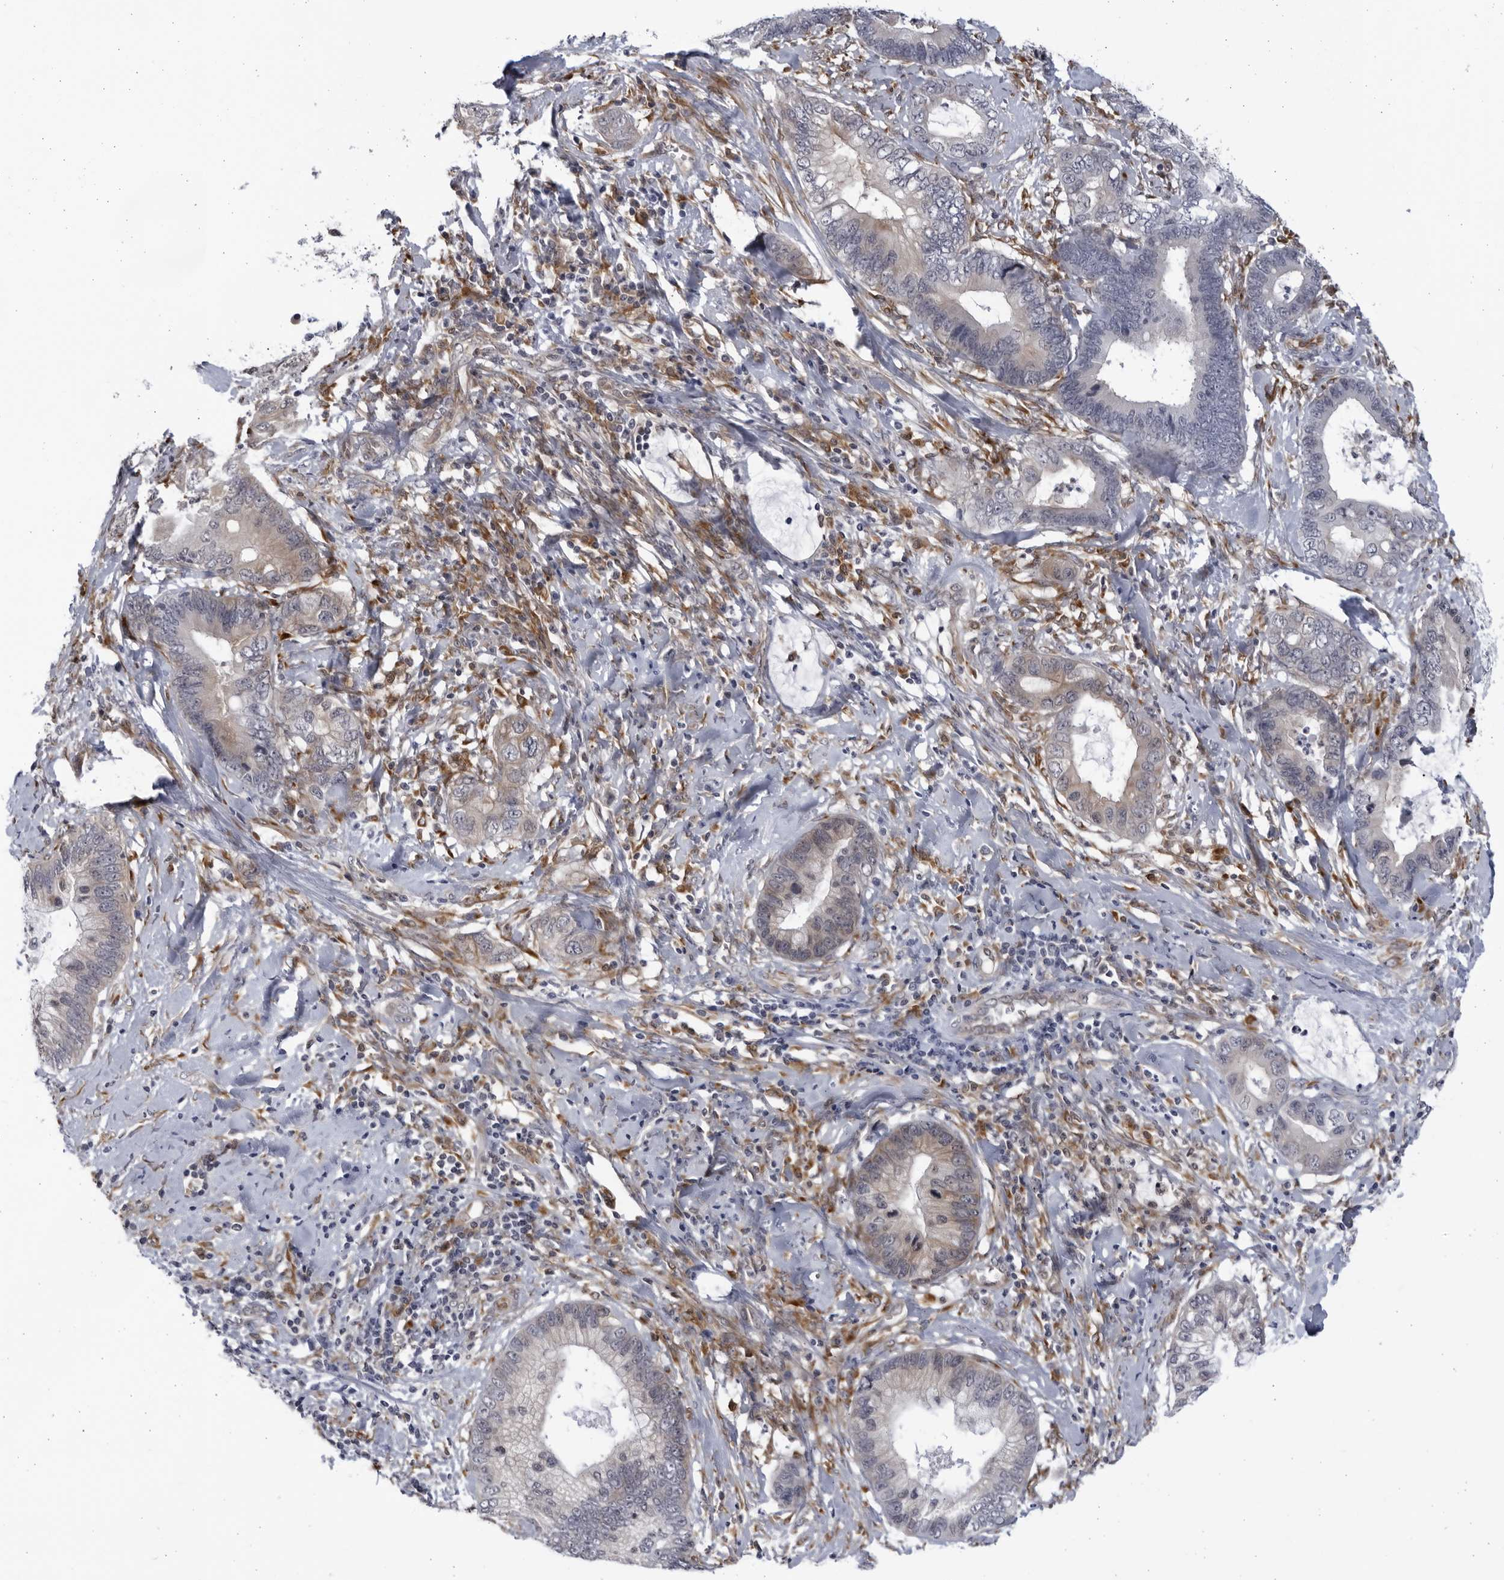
{"staining": {"intensity": "weak", "quantity": "<25%", "location": "cytoplasmic/membranous"}, "tissue": "cervical cancer", "cell_type": "Tumor cells", "image_type": "cancer", "snomed": [{"axis": "morphology", "description": "Adenocarcinoma, NOS"}, {"axis": "topography", "description": "Cervix"}], "caption": "Tumor cells show no significant protein staining in cervical cancer.", "gene": "BMP2K", "patient": {"sex": "female", "age": 44}}